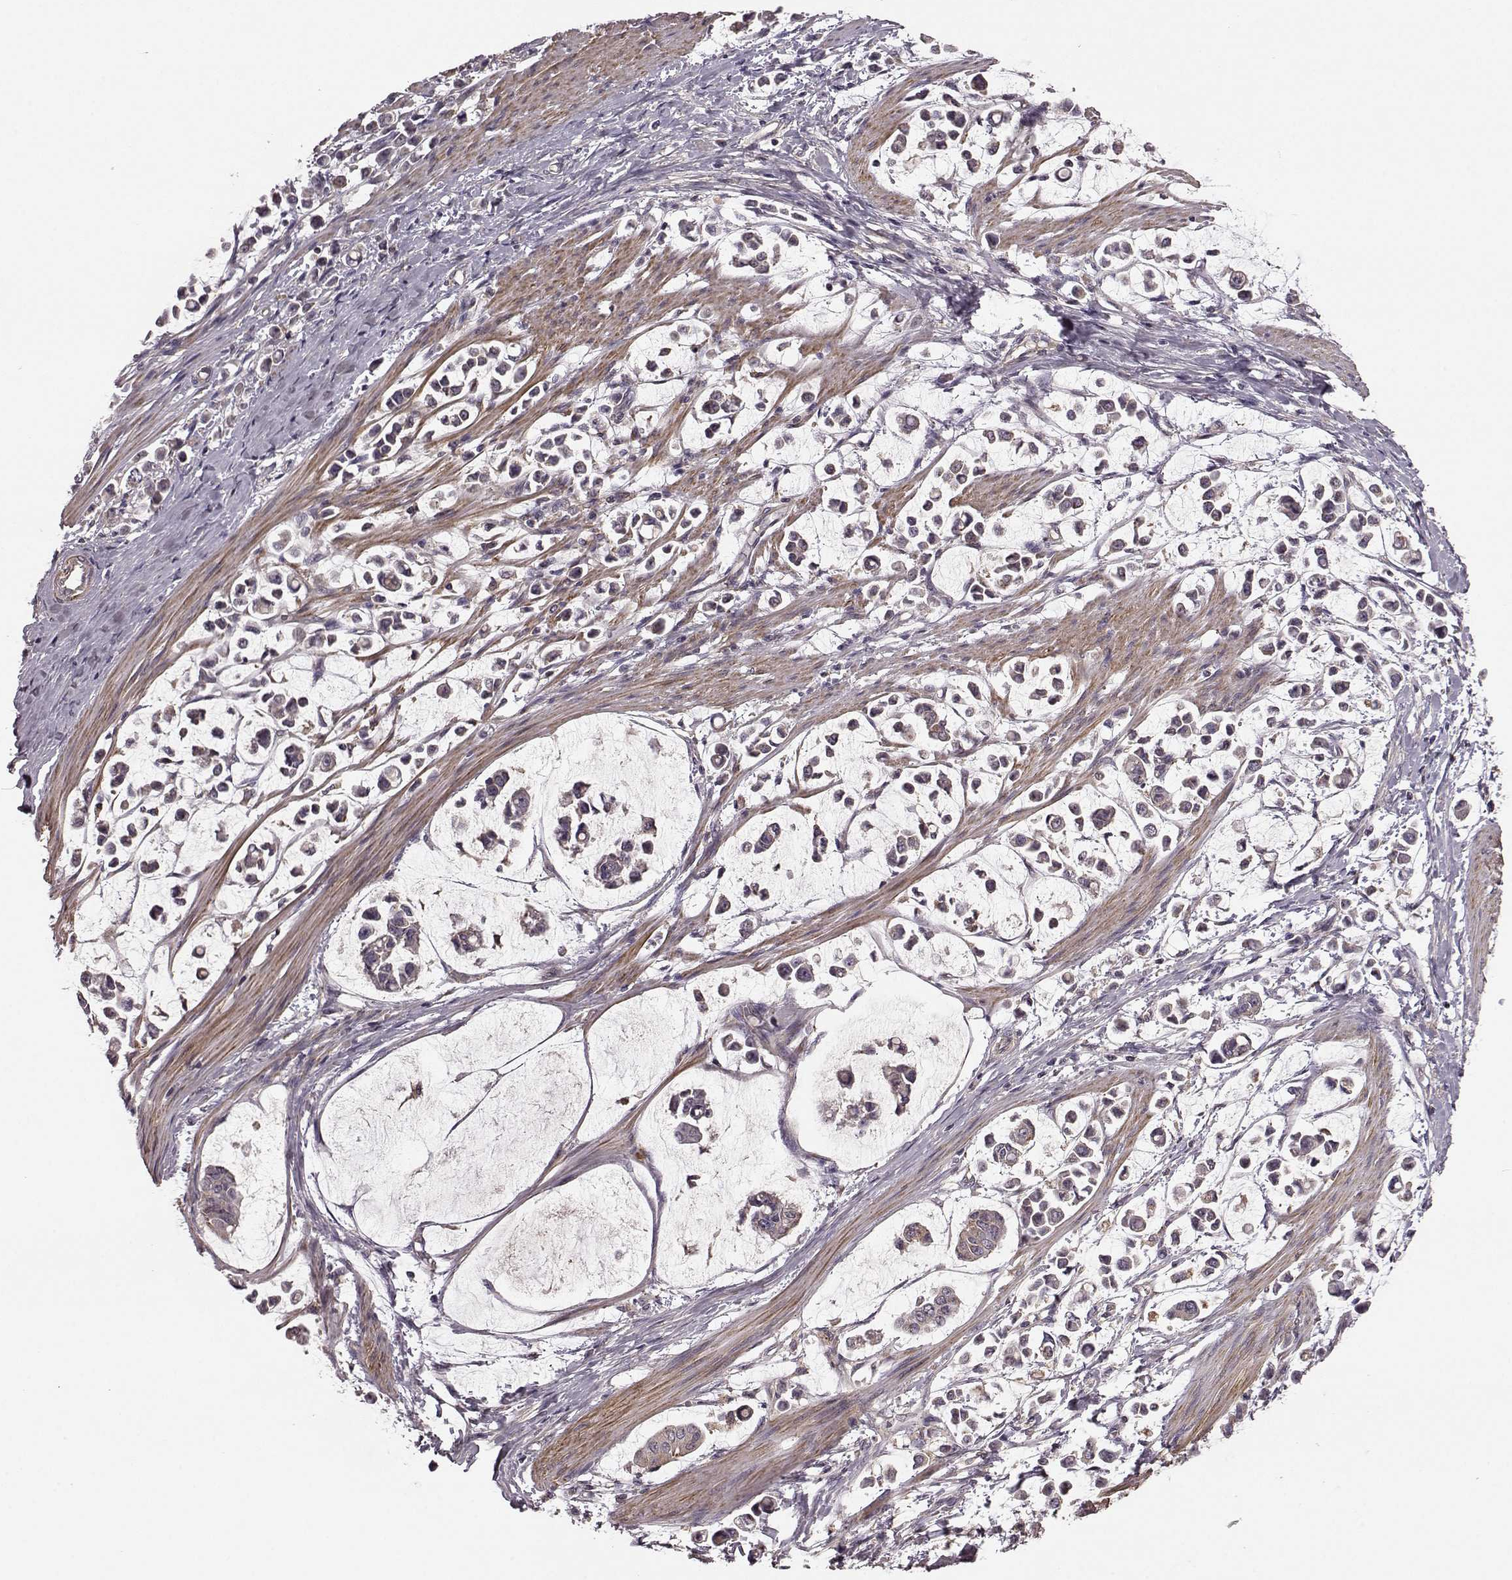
{"staining": {"intensity": "moderate", "quantity": ">75%", "location": "cytoplasmic/membranous"}, "tissue": "stomach cancer", "cell_type": "Tumor cells", "image_type": "cancer", "snomed": [{"axis": "morphology", "description": "Adenocarcinoma, NOS"}, {"axis": "topography", "description": "Stomach"}], "caption": "Protein expression analysis of stomach cancer reveals moderate cytoplasmic/membranous positivity in about >75% of tumor cells.", "gene": "FNIP2", "patient": {"sex": "male", "age": 82}}